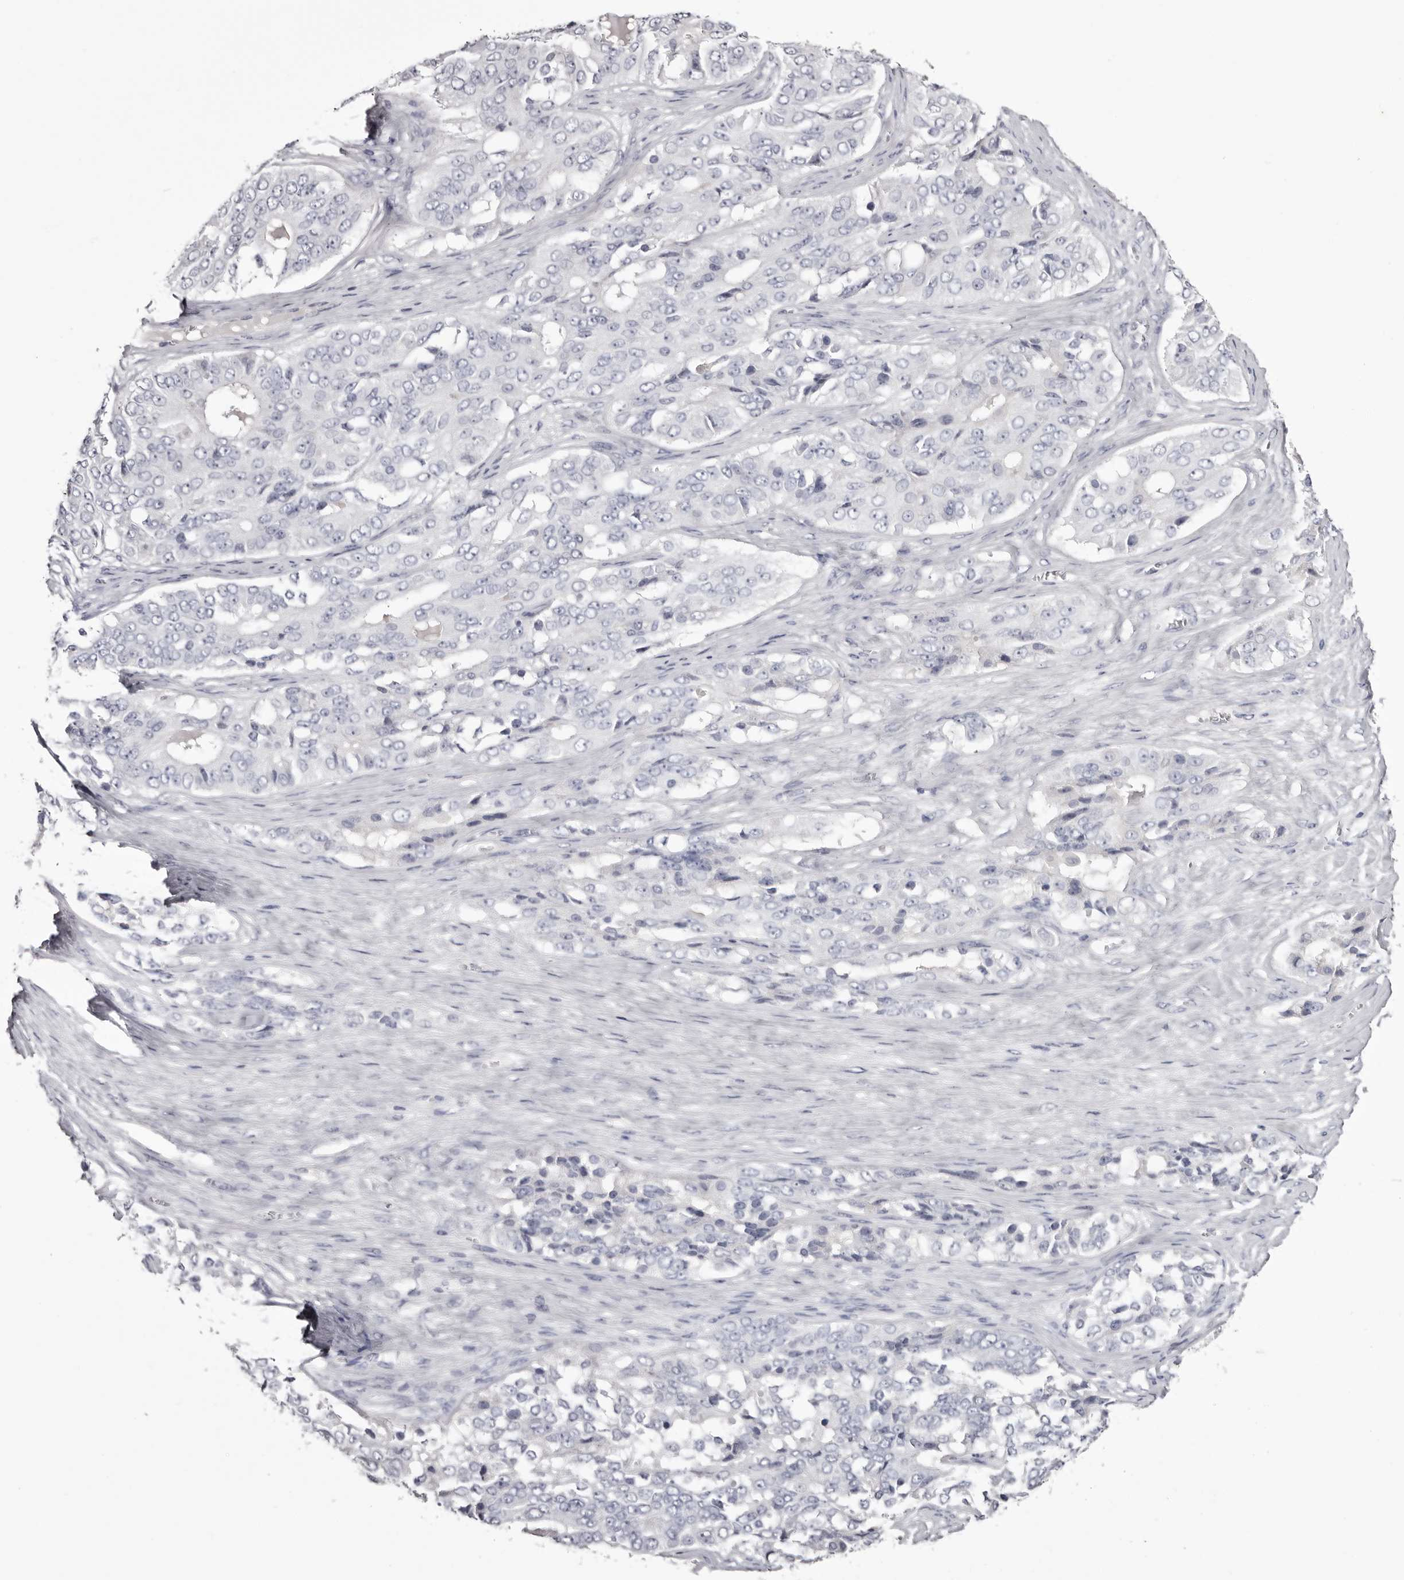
{"staining": {"intensity": "negative", "quantity": "none", "location": "none"}, "tissue": "ovarian cancer", "cell_type": "Tumor cells", "image_type": "cancer", "snomed": [{"axis": "morphology", "description": "Carcinoma, endometroid"}, {"axis": "topography", "description": "Ovary"}], "caption": "This is an IHC image of ovarian cancer. There is no staining in tumor cells.", "gene": "CA6", "patient": {"sex": "female", "age": 51}}